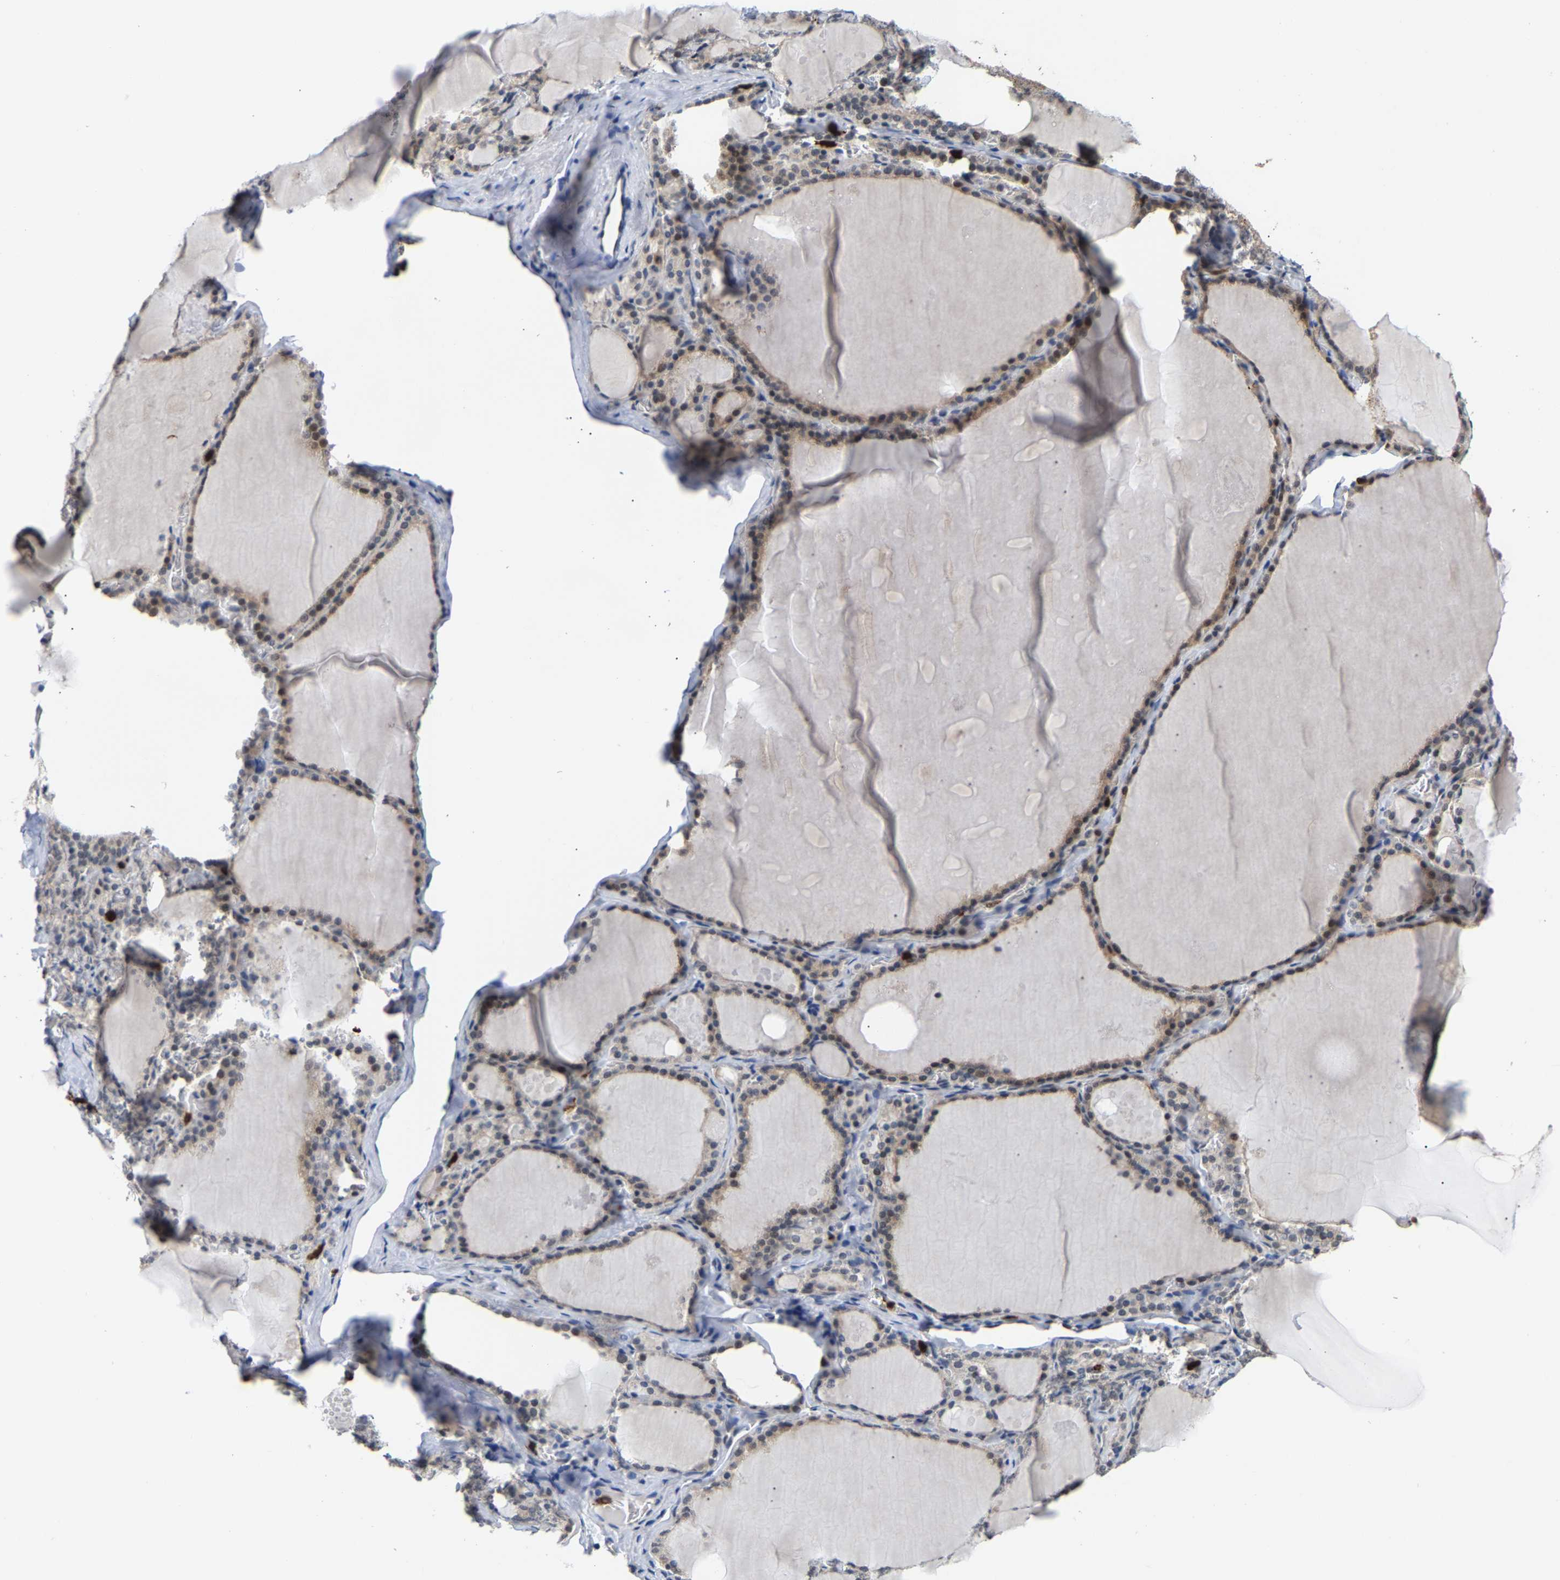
{"staining": {"intensity": "weak", "quantity": ">75%", "location": "cytoplasmic/membranous"}, "tissue": "thyroid gland", "cell_type": "Glandular cells", "image_type": "normal", "snomed": [{"axis": "morphology", "description": "Normal tissue, NOS"}, {"axis": "topography", "description": "Thyroid gland"}], "caption": "About >75% of glandular cells in unremarkable human thyroid gland exhibit weak cytoplasmic/membranous protein positivity as visualized by brown immunohistochemical staining.", "gene": "TDRD7", "patient": {"sex": "male", "age": 56}}